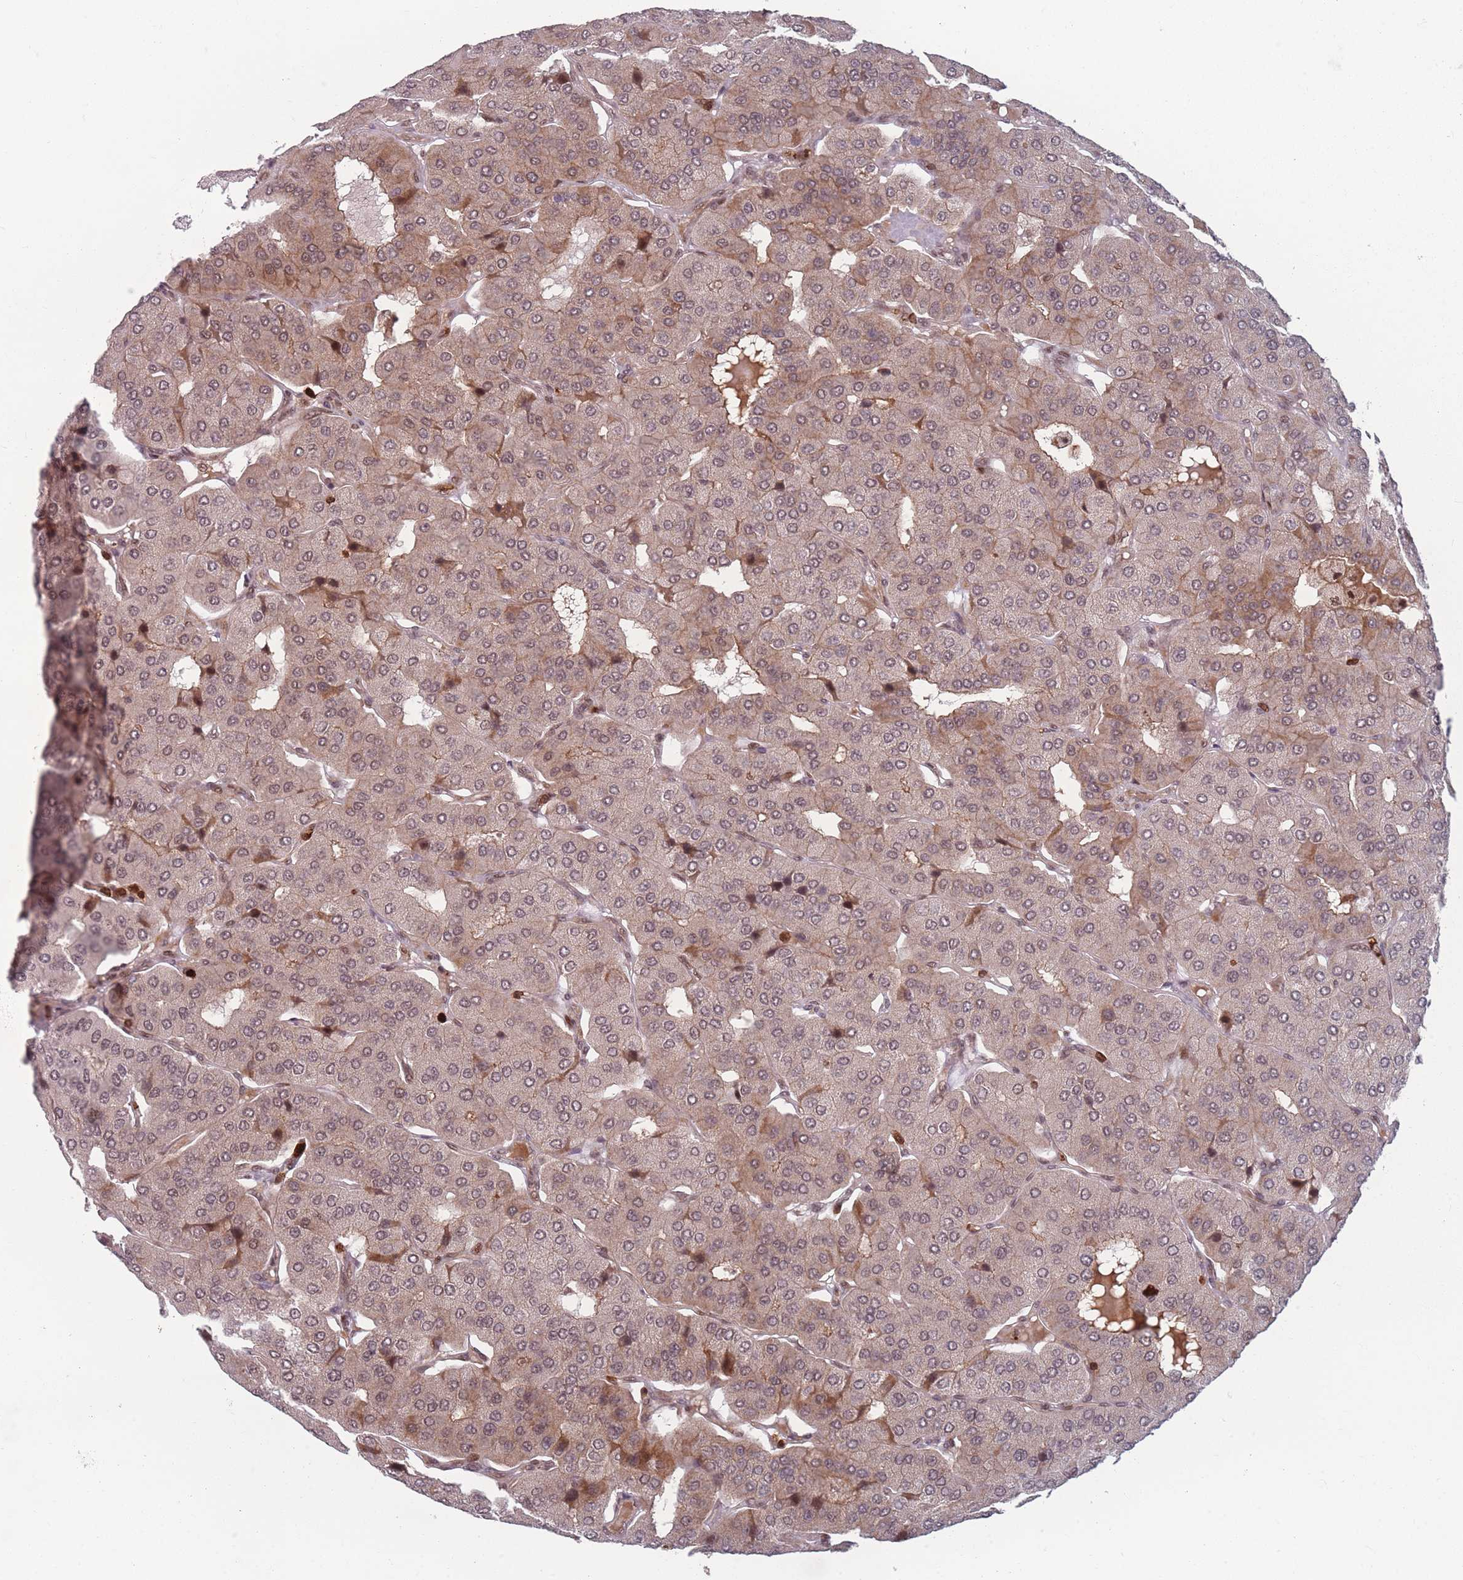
{"staining": {"intensity": "weak", "quantity": ">75%", "location": "cytoplasmic/membranous"}, "tissue": "parathyroid gland", "cell_type": "Glandular cells", "image_type": "normal", "snomed": [{"axis": "morphology", "description": "Normal tissue, NOS"}, {"axis": "morphology", "description": "Adenoma, NOS"}, {"axis": "topography", "description": "Parathyroid gland"}], "caption": "Immunohistochemical staining of benign parathyroid gland reveals weak cytoplasmic/membranous protein positivity in approximately >75% of glandular cells.", "gene": "WDR55", "patient": {"sex": "female", "age": 86}}